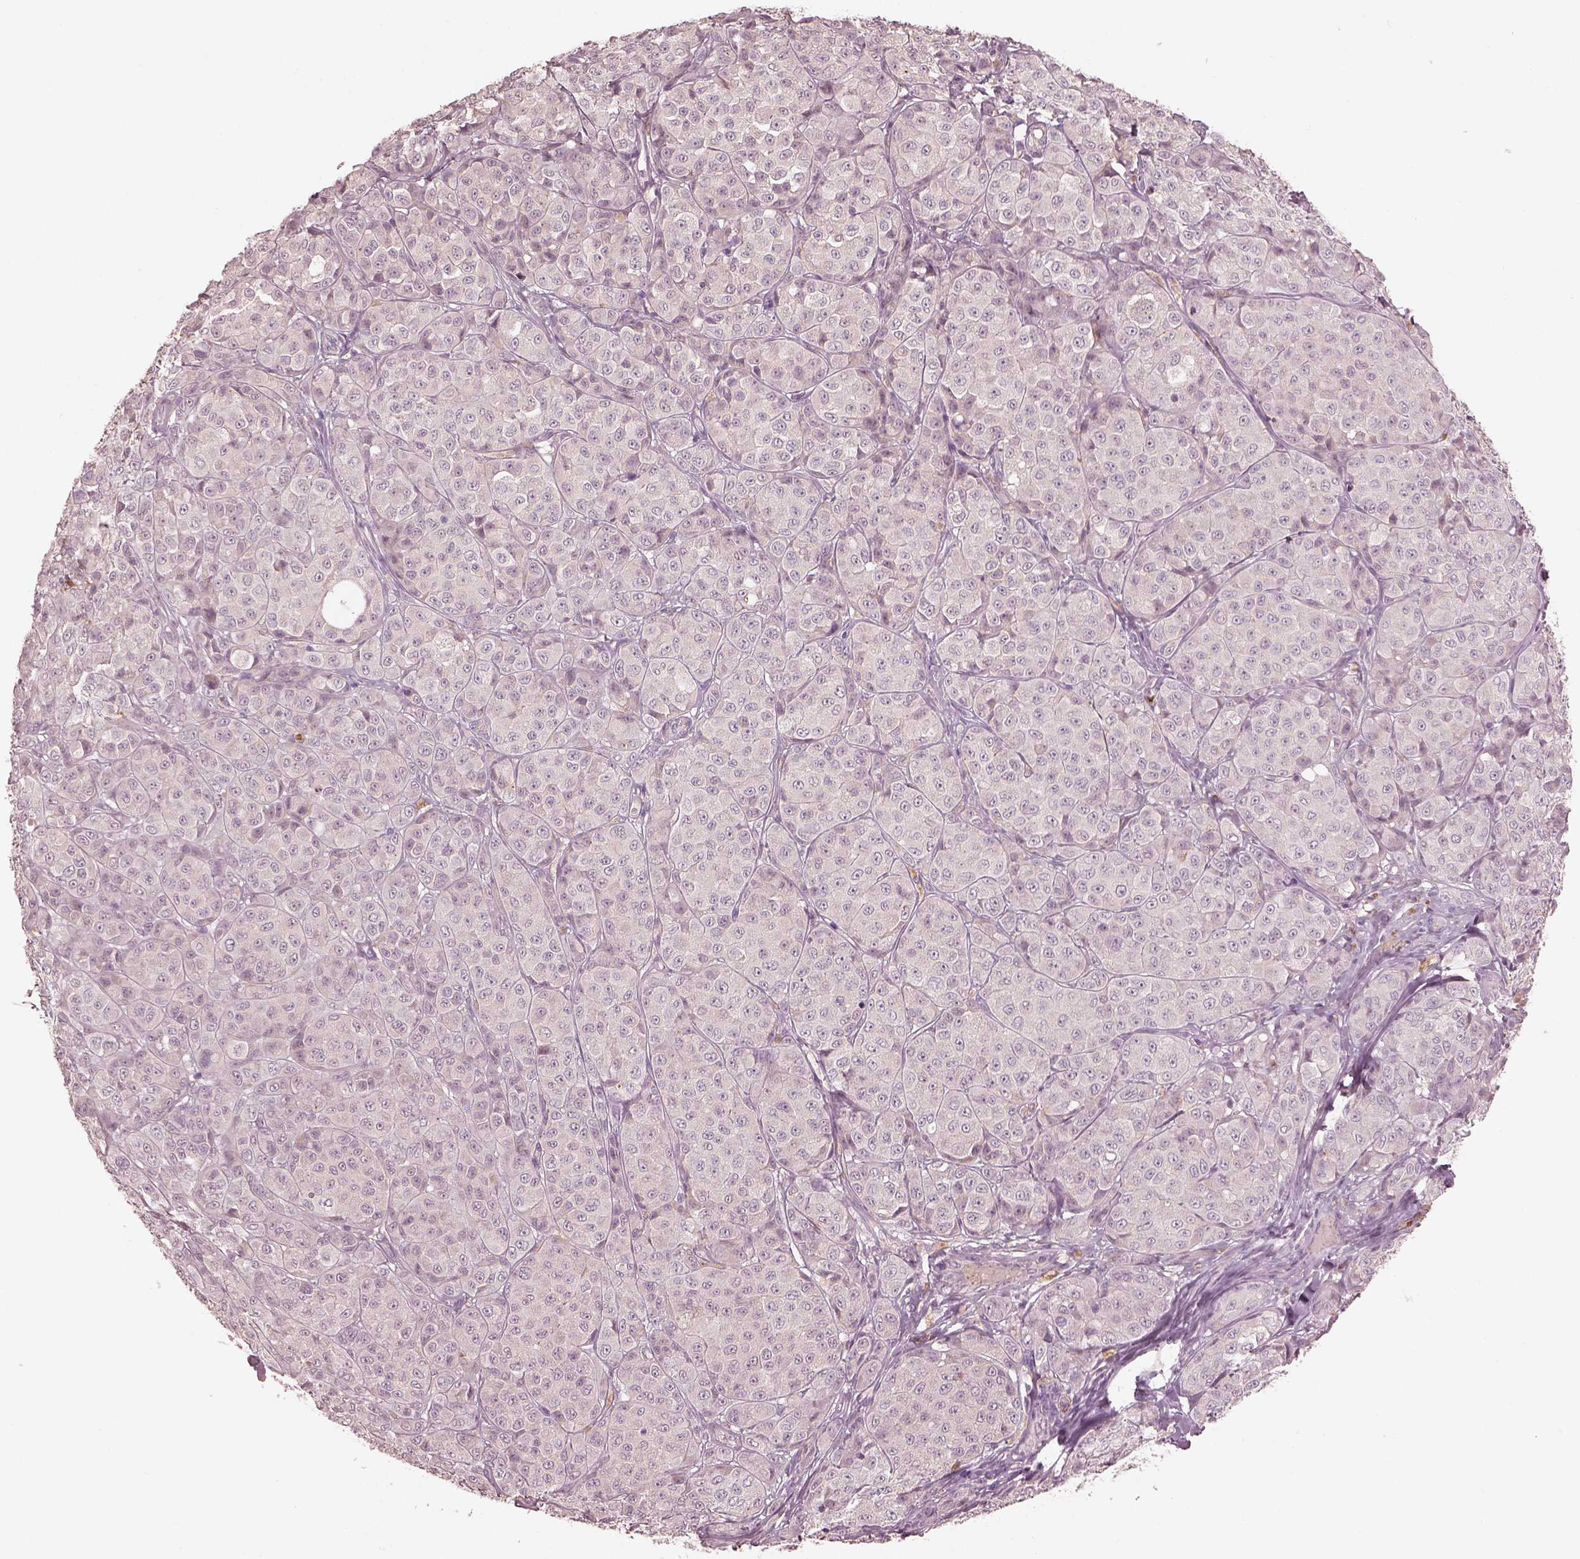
{"staining": {"intensity": "negative", "quantity": "none", "location": "none"}, "tissue": "melanoma", "cell_type": "Tumor cells", "image_type": "cancer", "snomed": [{"axis": "morphology", "description": "Malignant melanoma, NOS"}, {"axis": "topography", "description": "Skin"}], "caption": "Malignant melanoma was stained to show a protein in brown. There is no significant positivity in tumor cells.", "gene": "VWA5B1", "patient": {"sex": "male", "age": 89}}